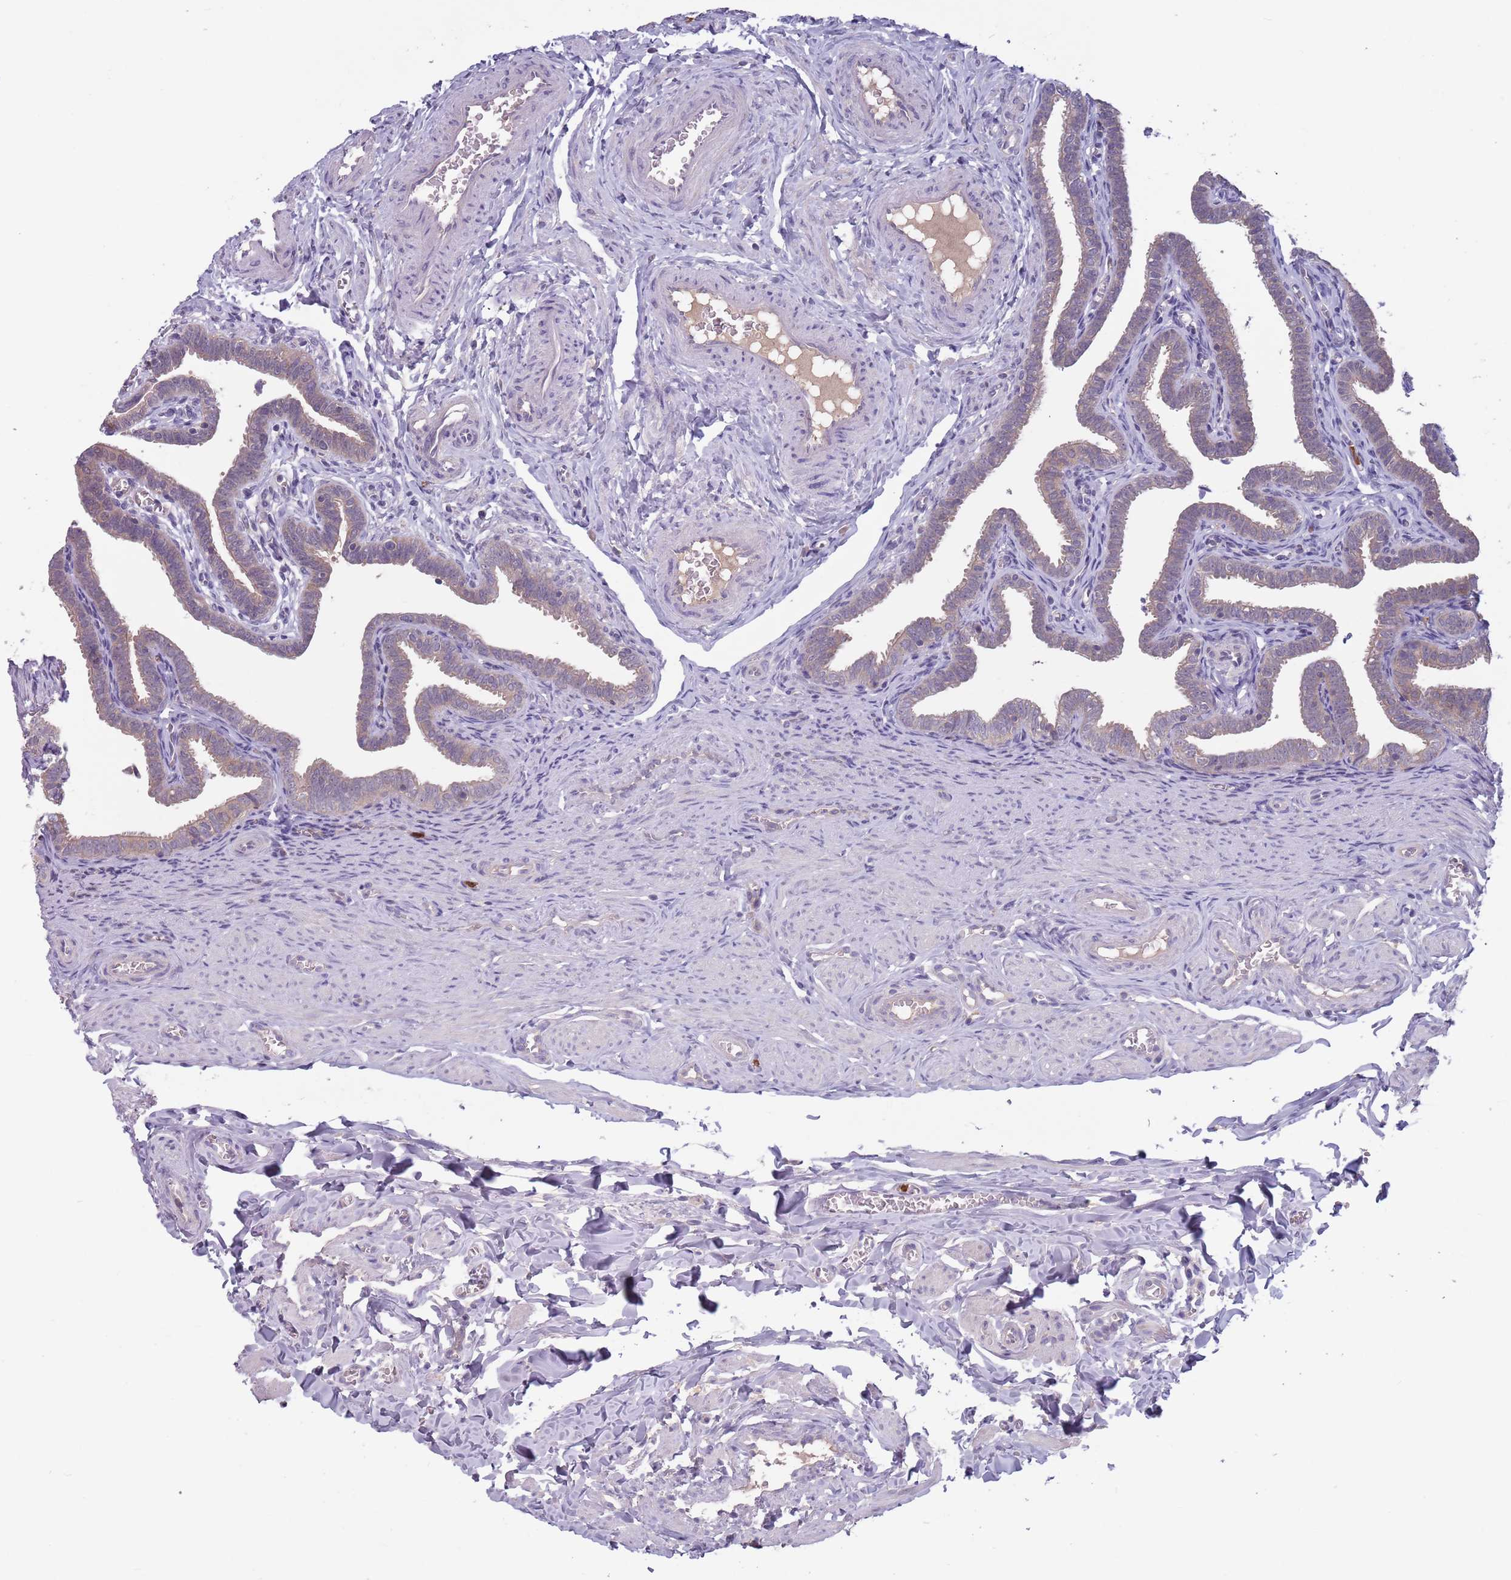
{"staining": {"intensity": "weak", "quantity": "25%-75%", "location": "cytoplasmic/membranous"}, "tissue": "fallopian tube", "cell_type": "Glandular cells", "image_type": "normal", "snomed": [{"axis": "morphology", "description": "Normal tissue, NOS"}, {"axis": "topography", "description": "Fallopian tube"}], "caption": "Fallopian tube stained with immunohistochemistry (IHC) exhibits weak cytoplasmic/membranous positivity in about 25%-75% of glandular cells.", "gene": "TYW1B", "patient": {"sex": "female", "age": 36}}